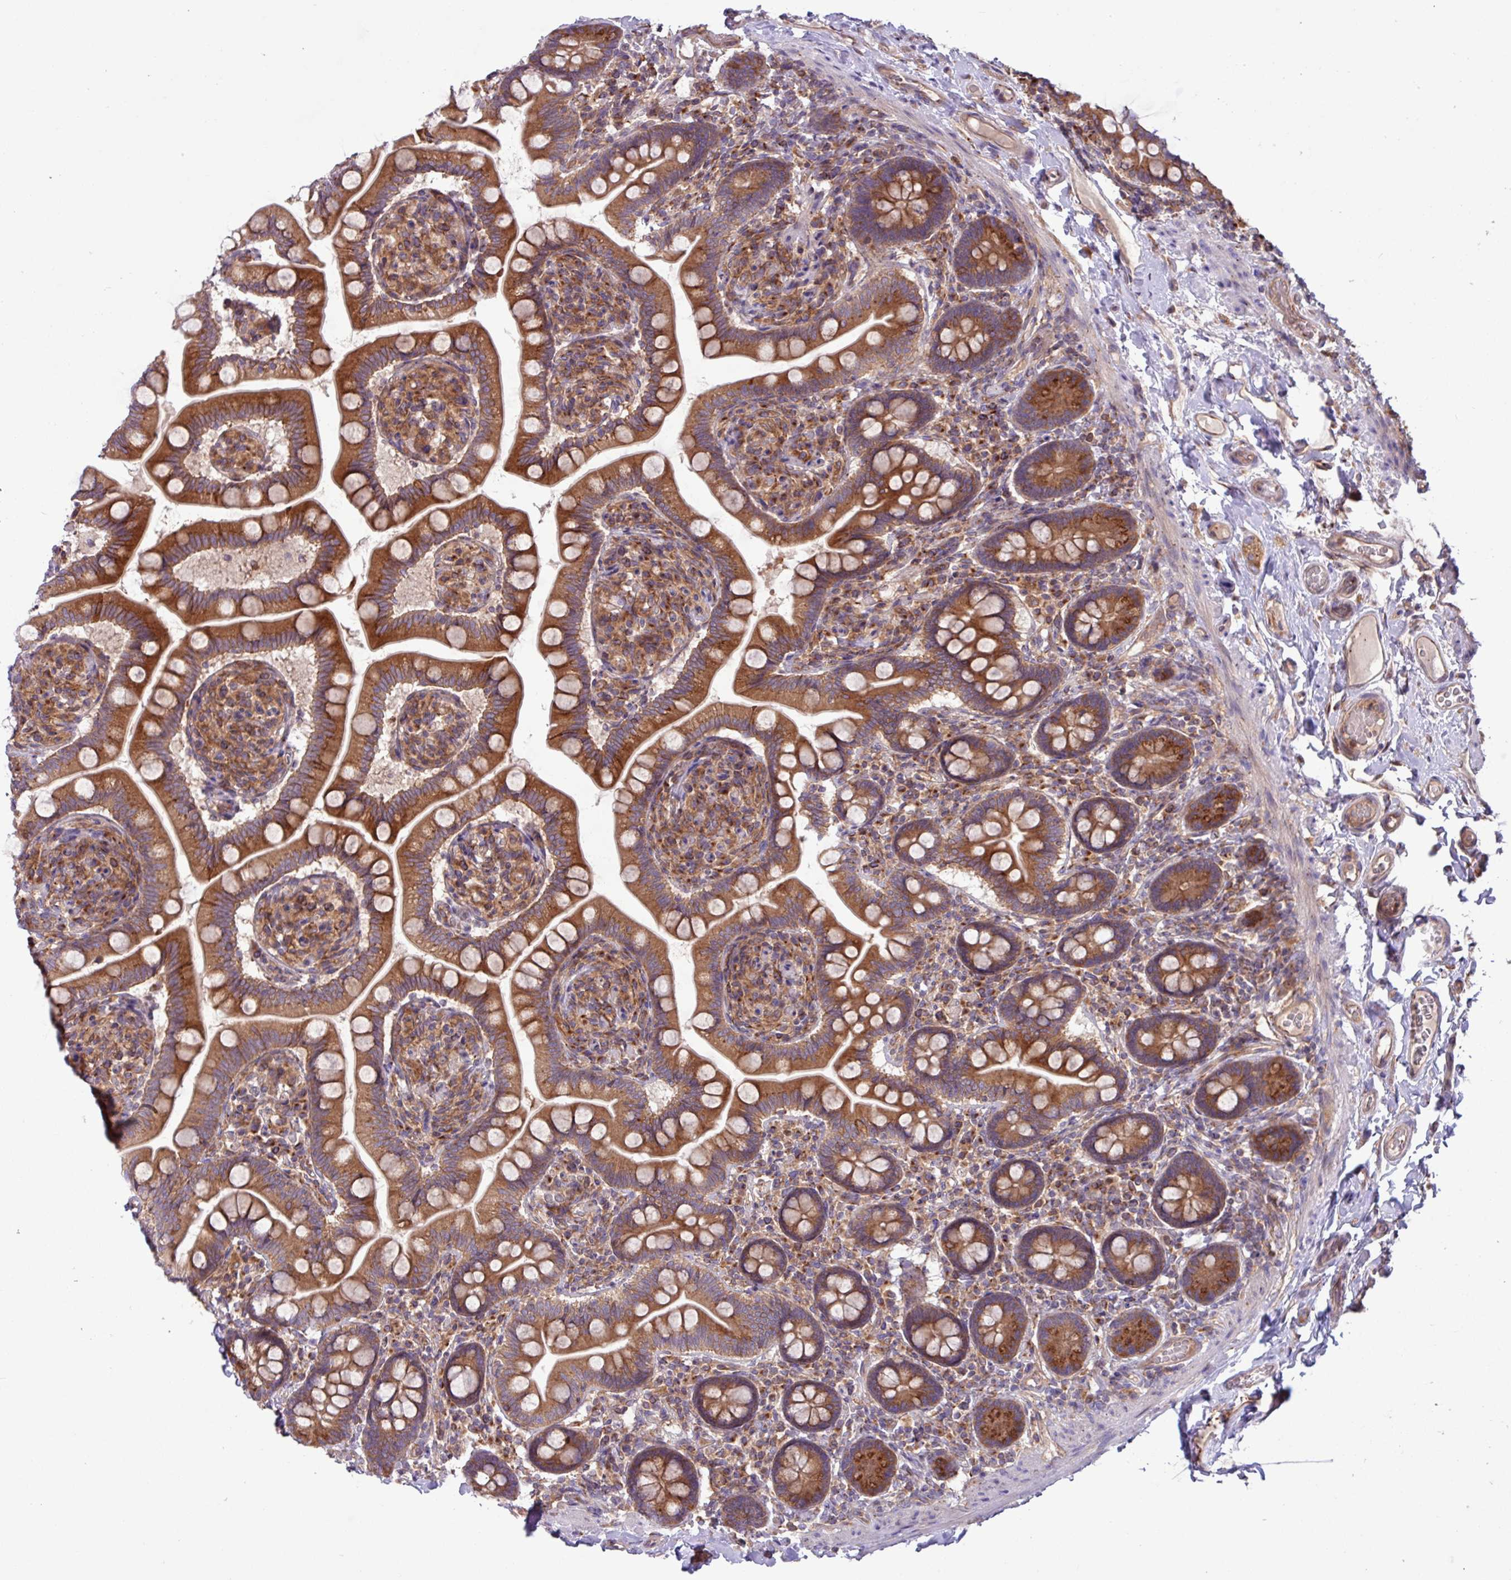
{"staining": {"intensity": "strong", "quantity": ">75%", "location": "cytoplasmic/membranous"}, "tissue": "small intestine", "cell_type": "Glandular cells", "image_type": "normal", "snomed": [{"axis": "morphology", "description": "Normal tissue, NOS"}, {"axis": "topography", "description": "Small intestine"}], "caption": "Protein staining of normal small intestine demonstrates strong cytoplasmic/membranous expression in approximately >75% of glandular cells. (DAB (3,3'-diaminobenzidine) IHC, brown staining for protein, blue staining for nuclei).", "gene": "RAB19", "patient": {"sex": "female", "age": 64}}